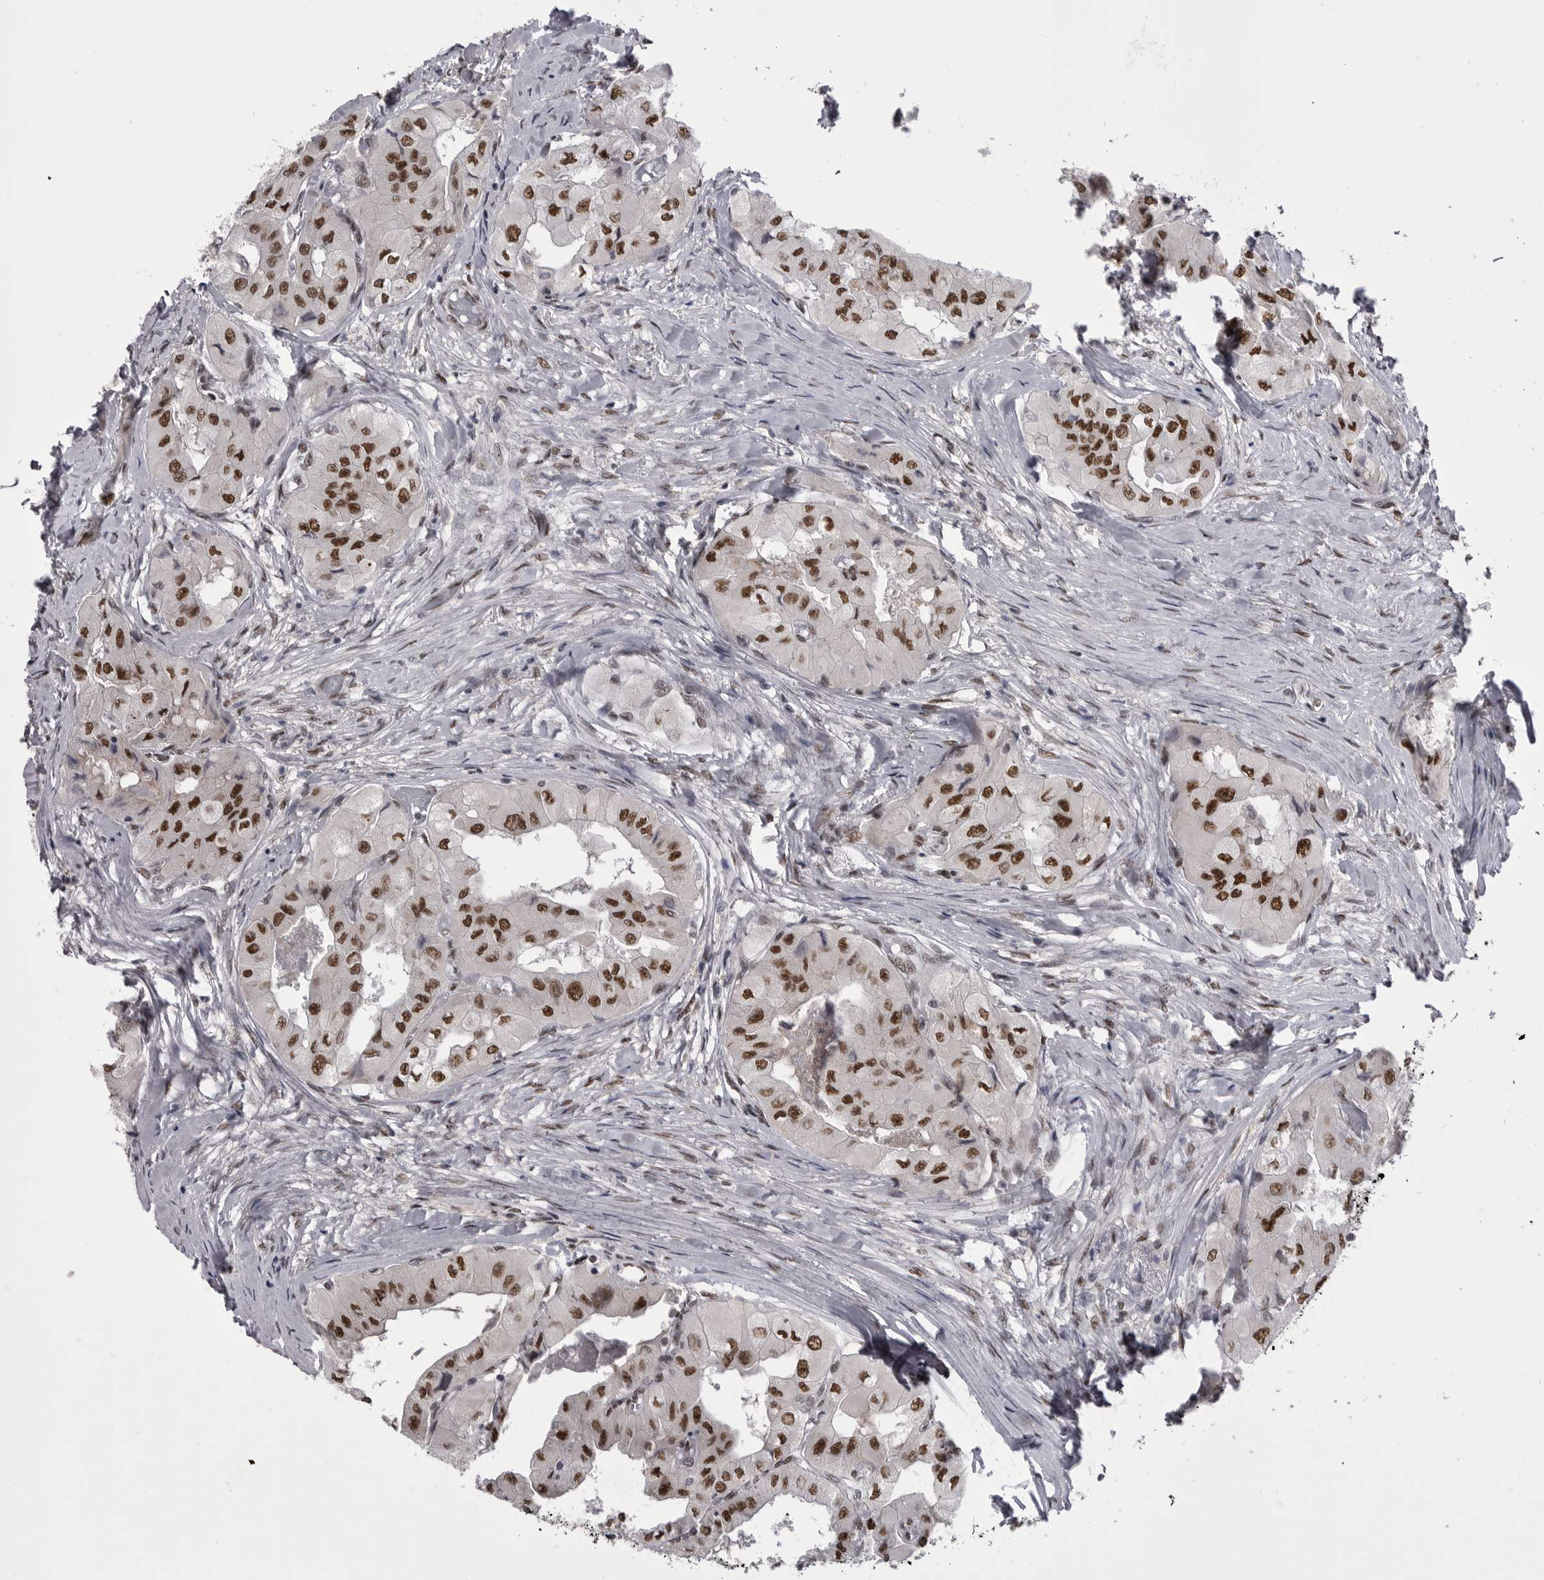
{"staining": {"intensity": "strong", "quantity": ">75%", "location": "nuclear"}, "tissue": "thyroid cancer", "cell_type": "Tumor cells", "image_type": "cancer", "snomed": [{"axis": "morphology", "description": "Papillary adenocarcinoma, NOS"}, {"axis": "topography", "description": "Thyroid gland"}], "caption": "Brown immunohistochemical staining in human thyroid cancer shows strong nuclear staining in approximately >75% of tumor cells. Ihc stains the protein of interest in brown and the nuclei are stained blue.", "gene": "MEPCE", "patient": {"sex": "female", "age": 59}}